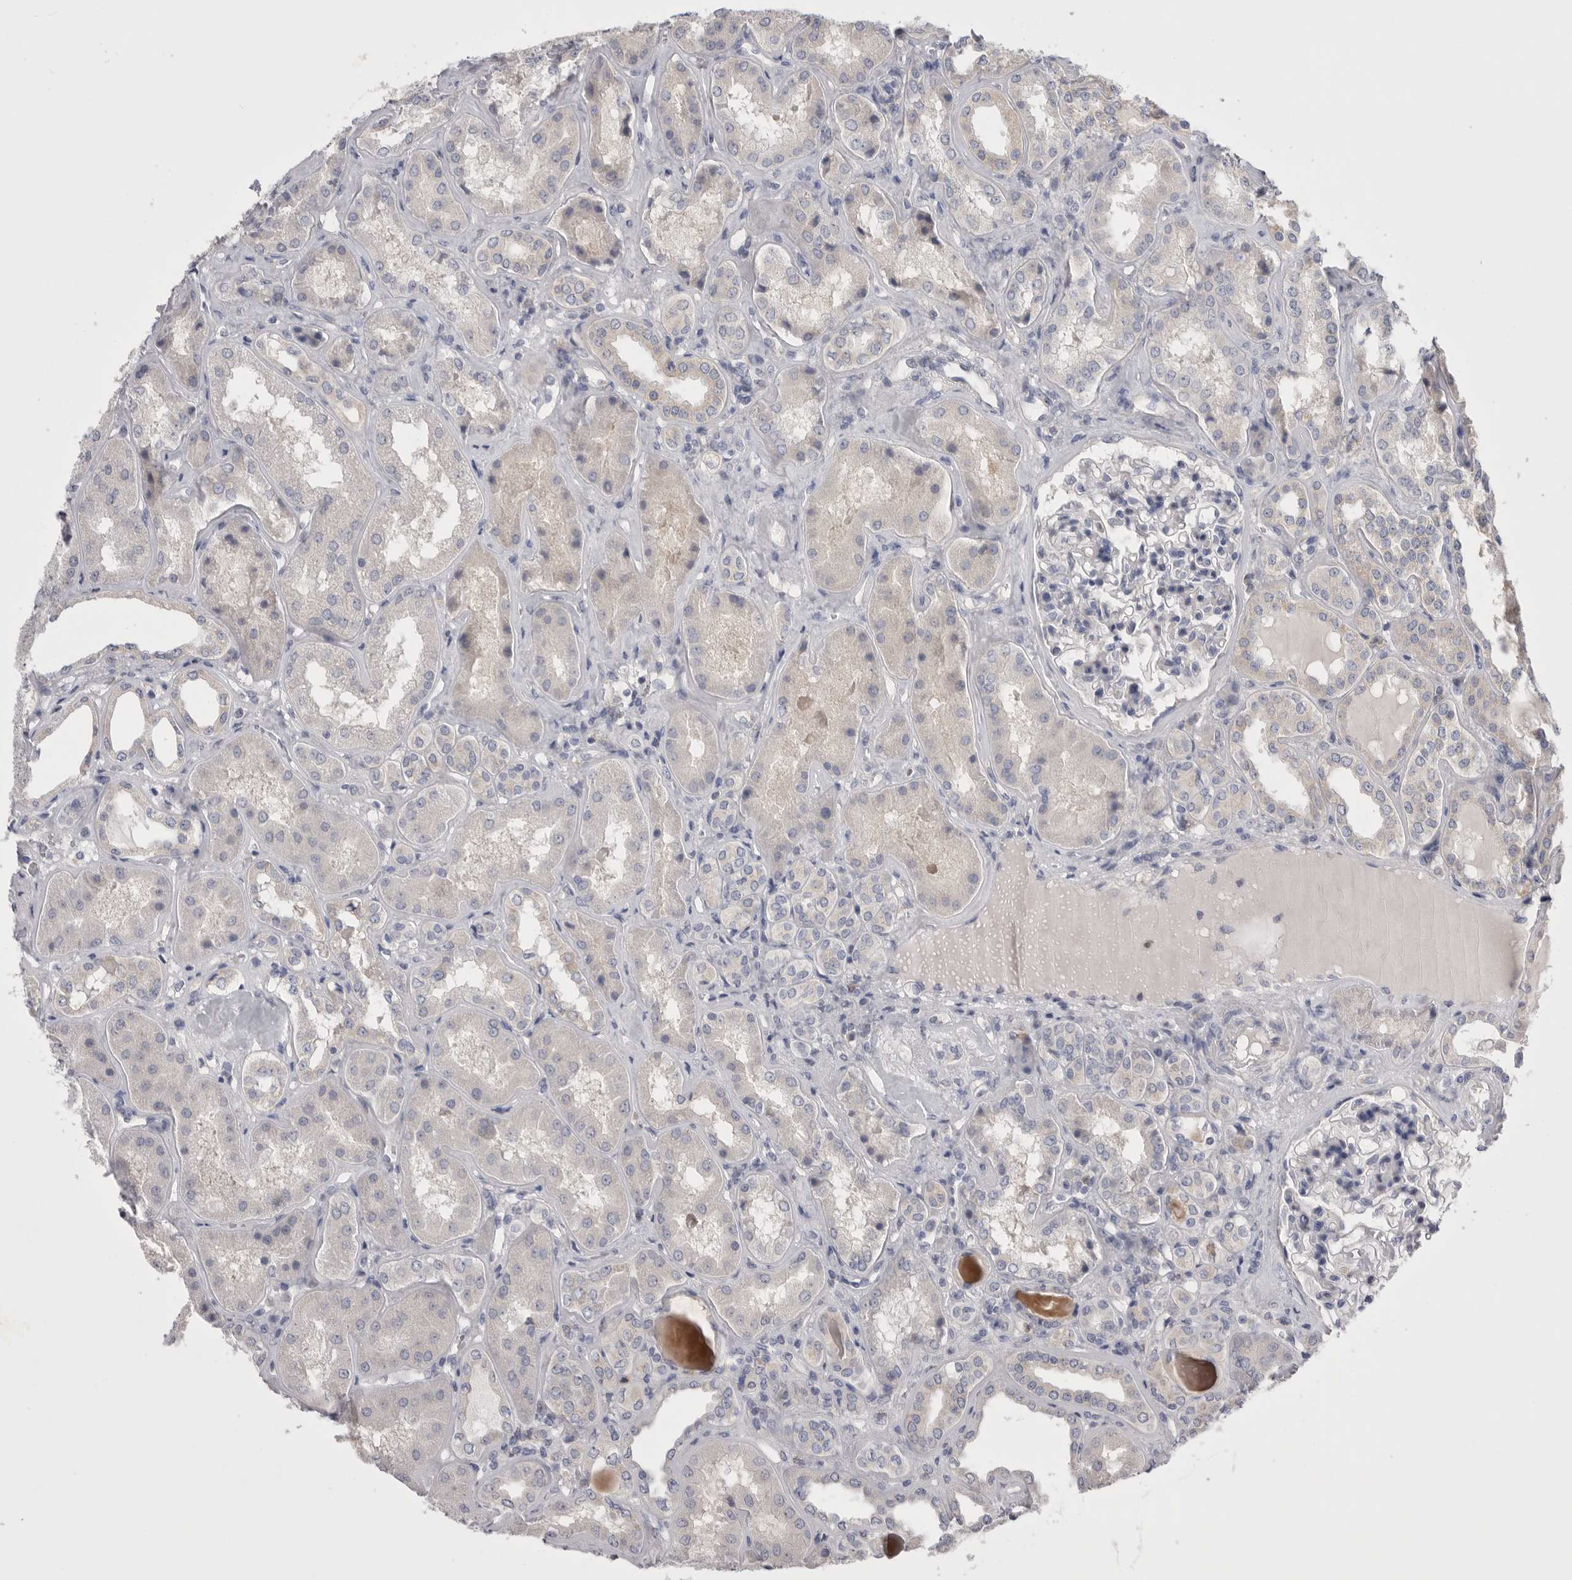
{"staining": {"intensity": "weak", "quantity": "<25%", "location": "nuclear"}, "tissue": "kidney", "cell_type": "Cells in glomeruli", "image_type": "normal", "snomed": [{"axis": "morphology", "description": "Normal tissue, NOS"}, {"axis": "topography", "description": "Kidney"}], "caption": "This is an immunohistochemistry (IHC) photomicrograph of normal human kidney. There is no positivity in cells in glomeruli.", "gene": "CCDC126", "patient": {"sex": "female", "age": 56}}